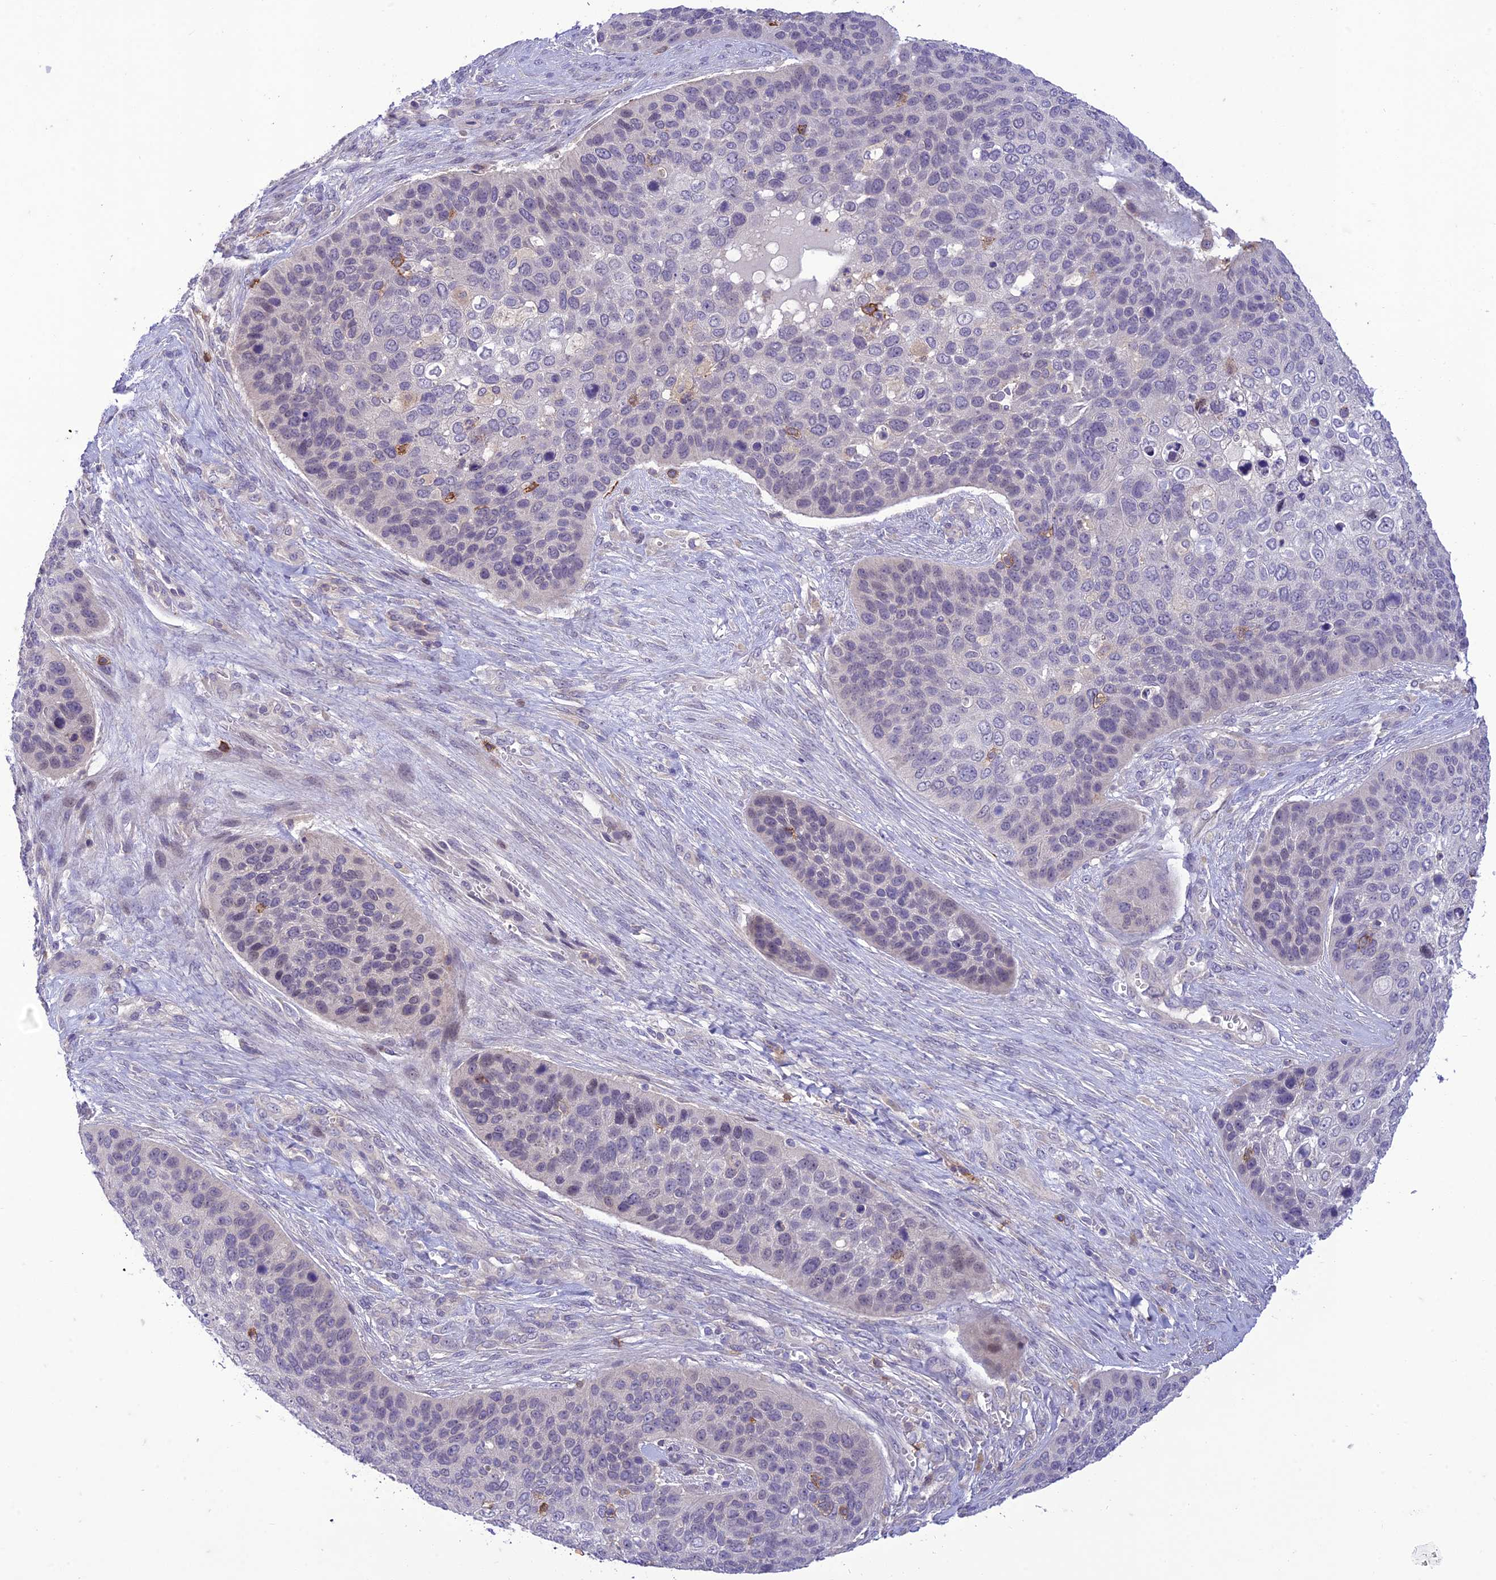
{"staining": {"intensity": "negative", "quantity": "none", "location": "none"}, "tissue": "skin cancer", "cell_type": "Tumor cells", "image_type": "cancer", "snomed": [{"axis": "morphology", "description": "Basal cell carcinoma"}, {"axis": "topography", "description": "Skin"}], "caption": "IHC micrograph of neoplastic tissue: basal cell carcinoma (skin) stained with DAB reveals no significant protein expression in tumor cells. Nuclei are stained in blue.", "gene": "ITGAE", "patient": {"sex": "female", "age": 74}}